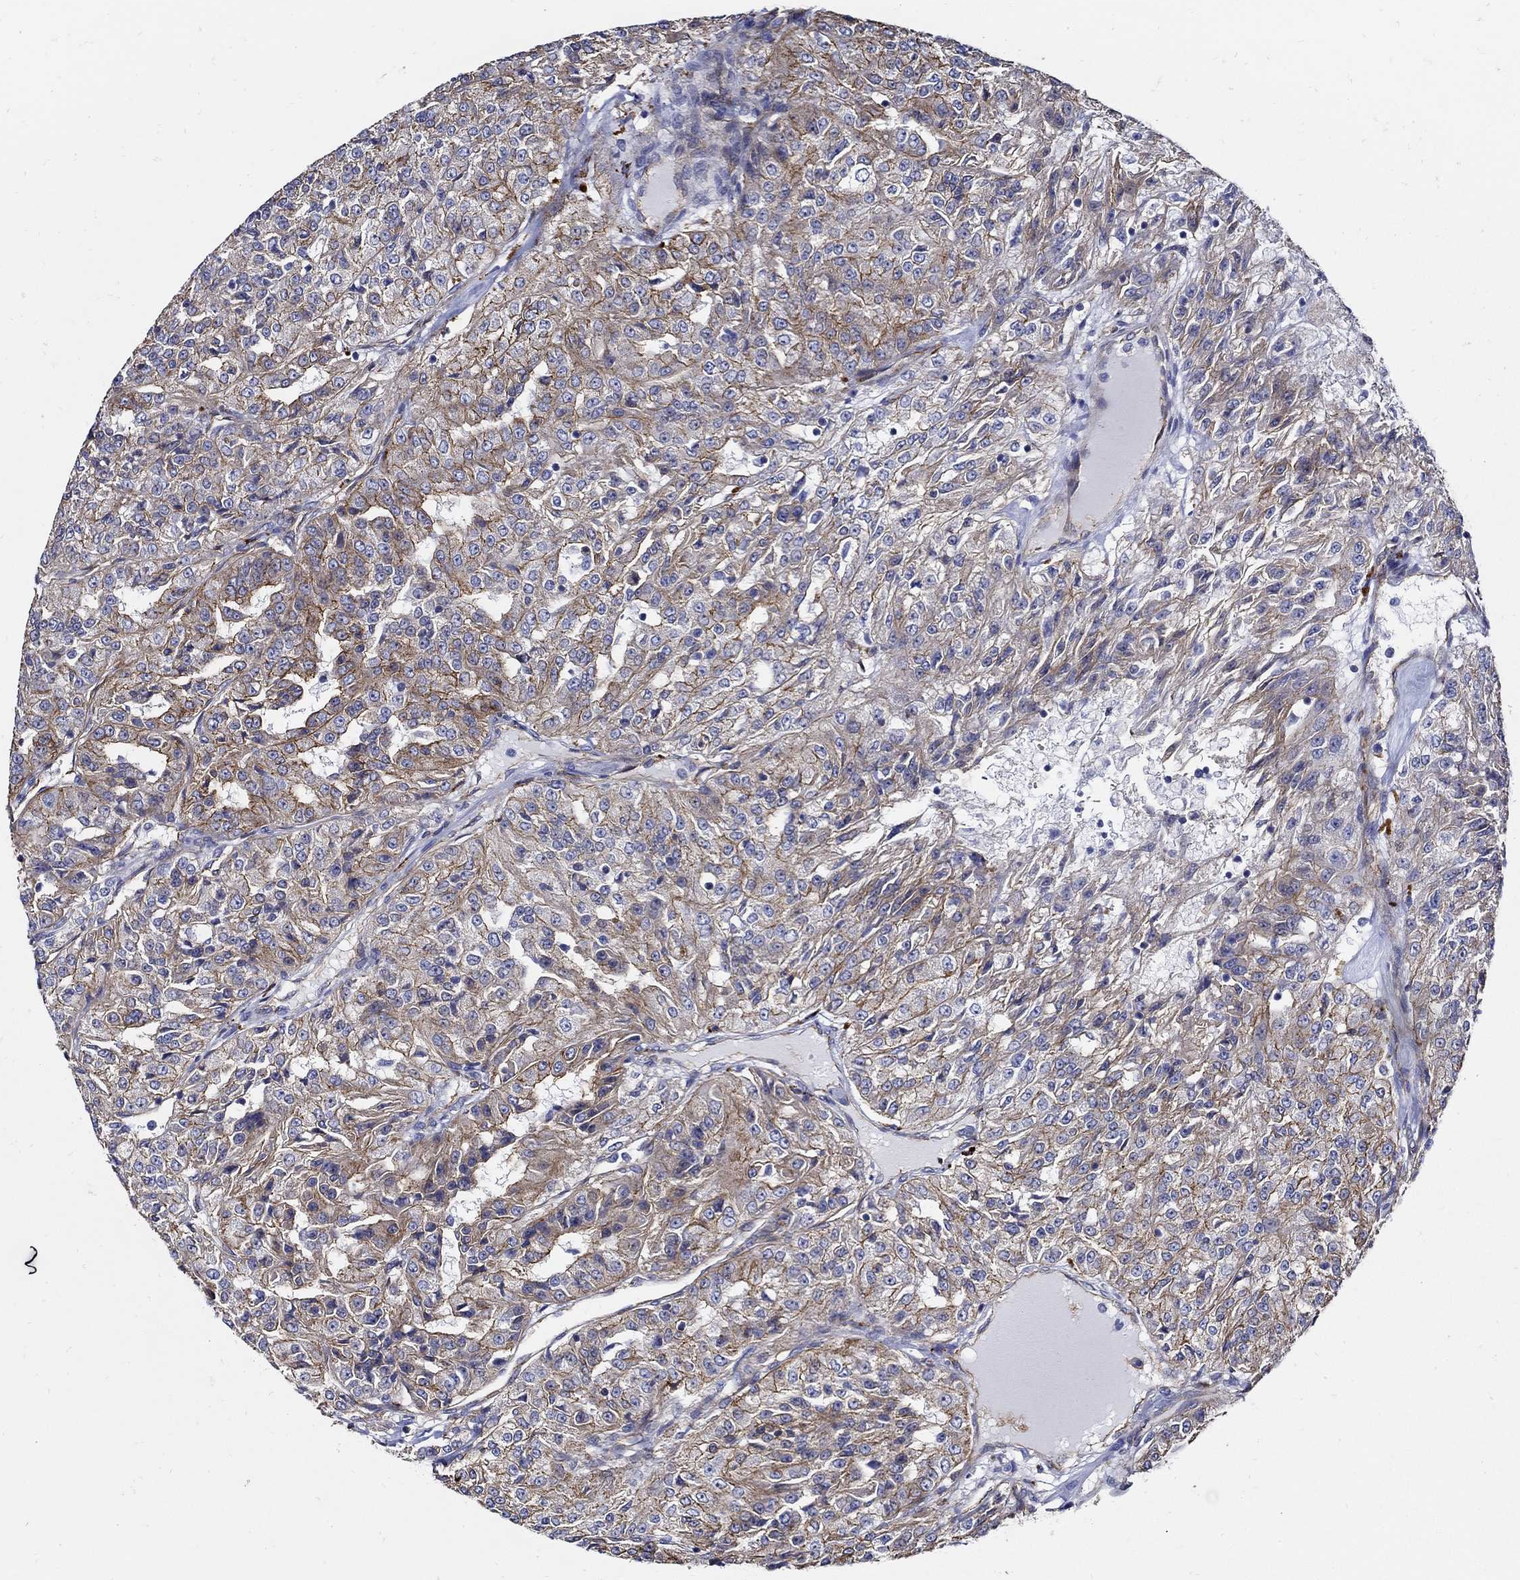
{"staining": {"intensity": "strong", "quantity": "25%-75%", "location": "cytoplasmic/membranous"}, "tissue": "renal cancer", "cell_type": "Tumor cells", "image_type": "cancer", "snomed": [{"axis": "morphology", "description": "Adenocarcinoma, NOS"}, {"axis": "topography", "description": "Kidney"}], "caption": "Protein staining displays strong cytoplasmic/membranous staining in about 25%-75% of tumor cells in renal cancer. (DAB (3,3'-diaminobenzidine) IHC with brightfield microscopy, high magnification).", "gene": "APBB3", "patient": {"sex": "female", "age": 63}}